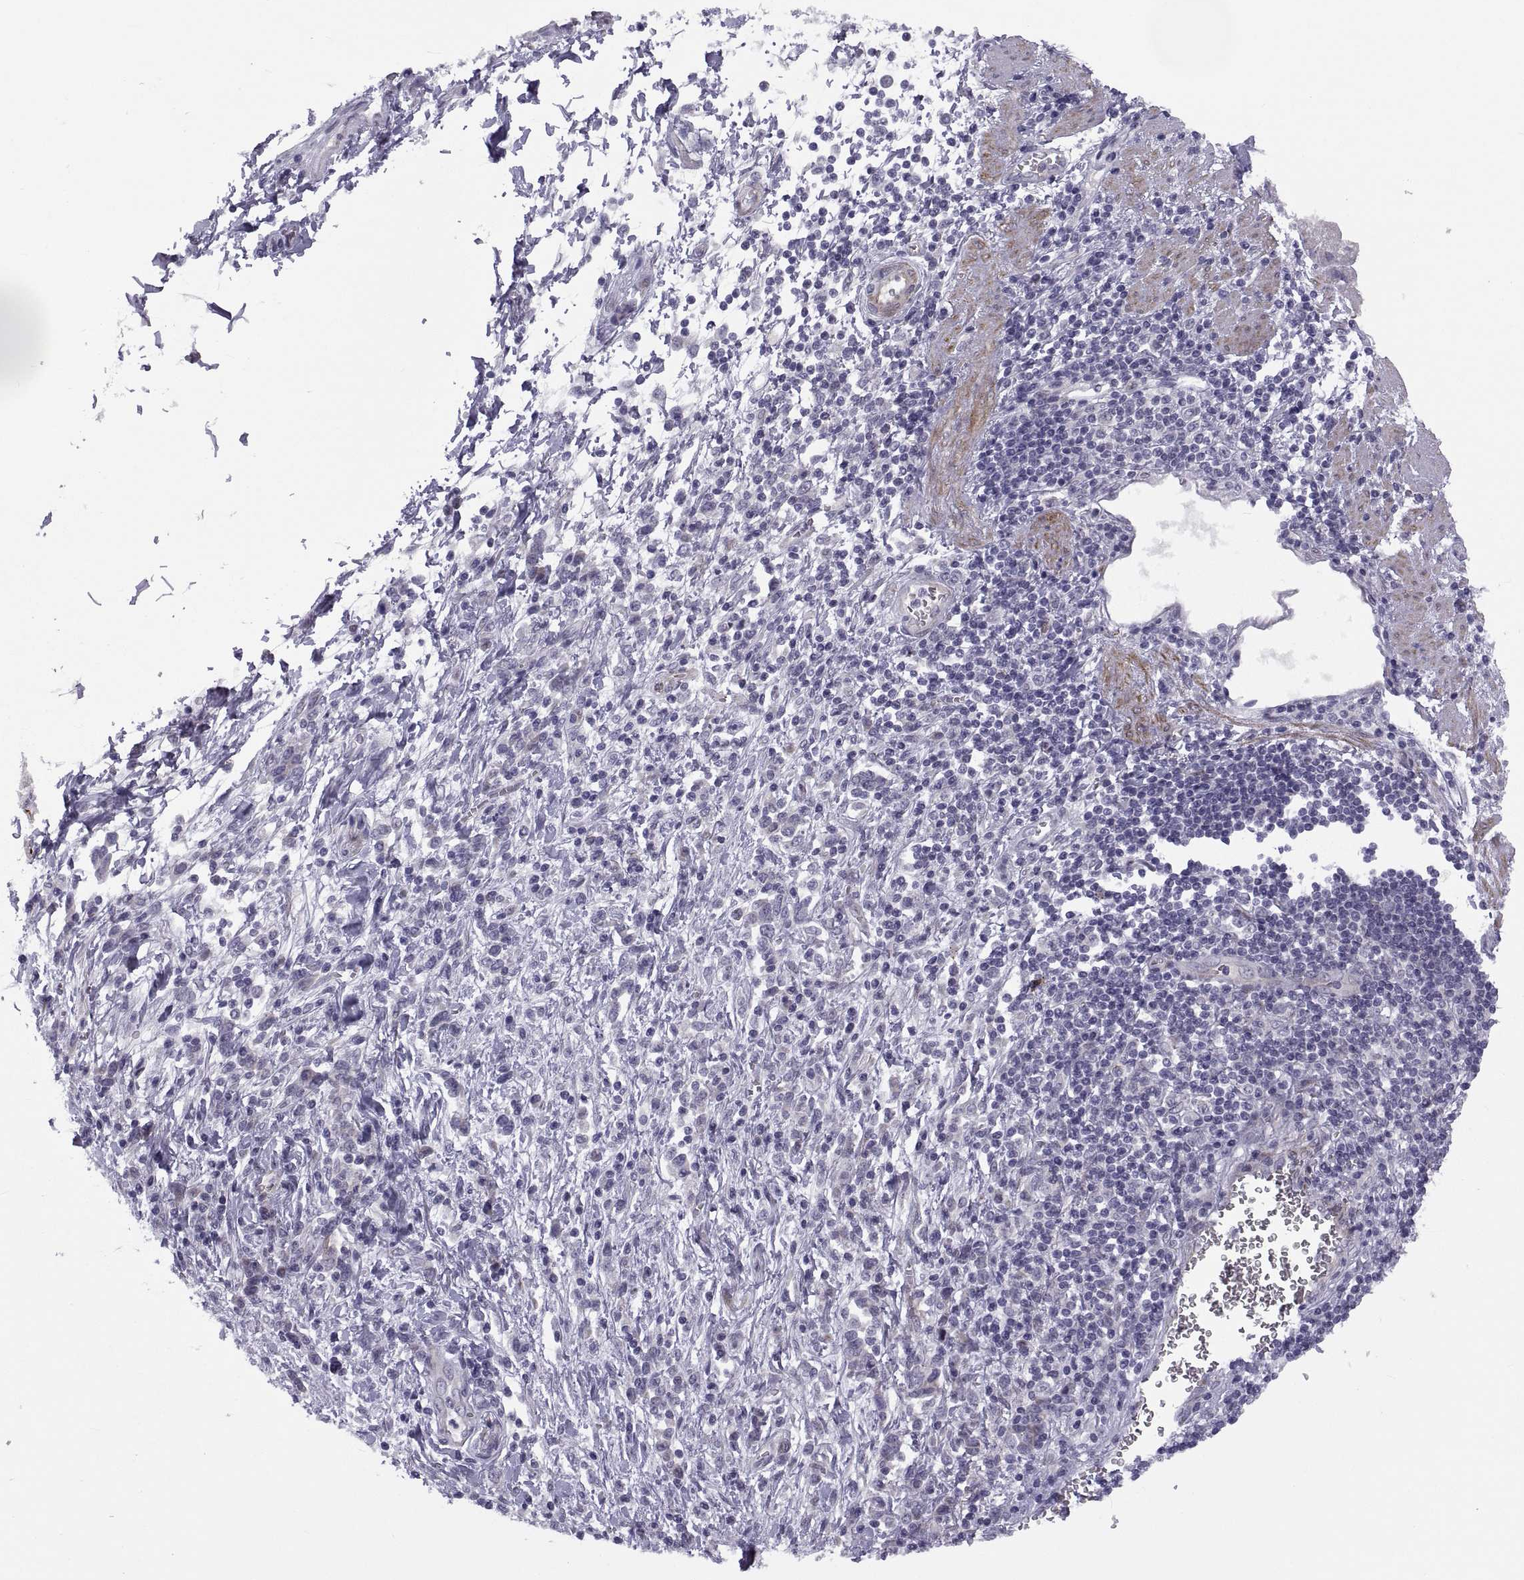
{"staining": {"intensity": "negative", "quantity": "none", "location": "none"}, "tissue": "stomach cancer", "cell_type": "Tumor cells", "image_type": "cancer", "snomed": [{"axis": "morphology", "description": "Adenocarcinoma, NOS"}, {"axis": "topography", "description": "Stomach"}], "caption": "High power microscopy histopathology image of an immunohistochemistry (IHC) image of adenocarcinoma (stomach), revealing no significant staining in tumor cells.", "gene": "TMEM158", "patient": {"sex": "female", "age": 57}}